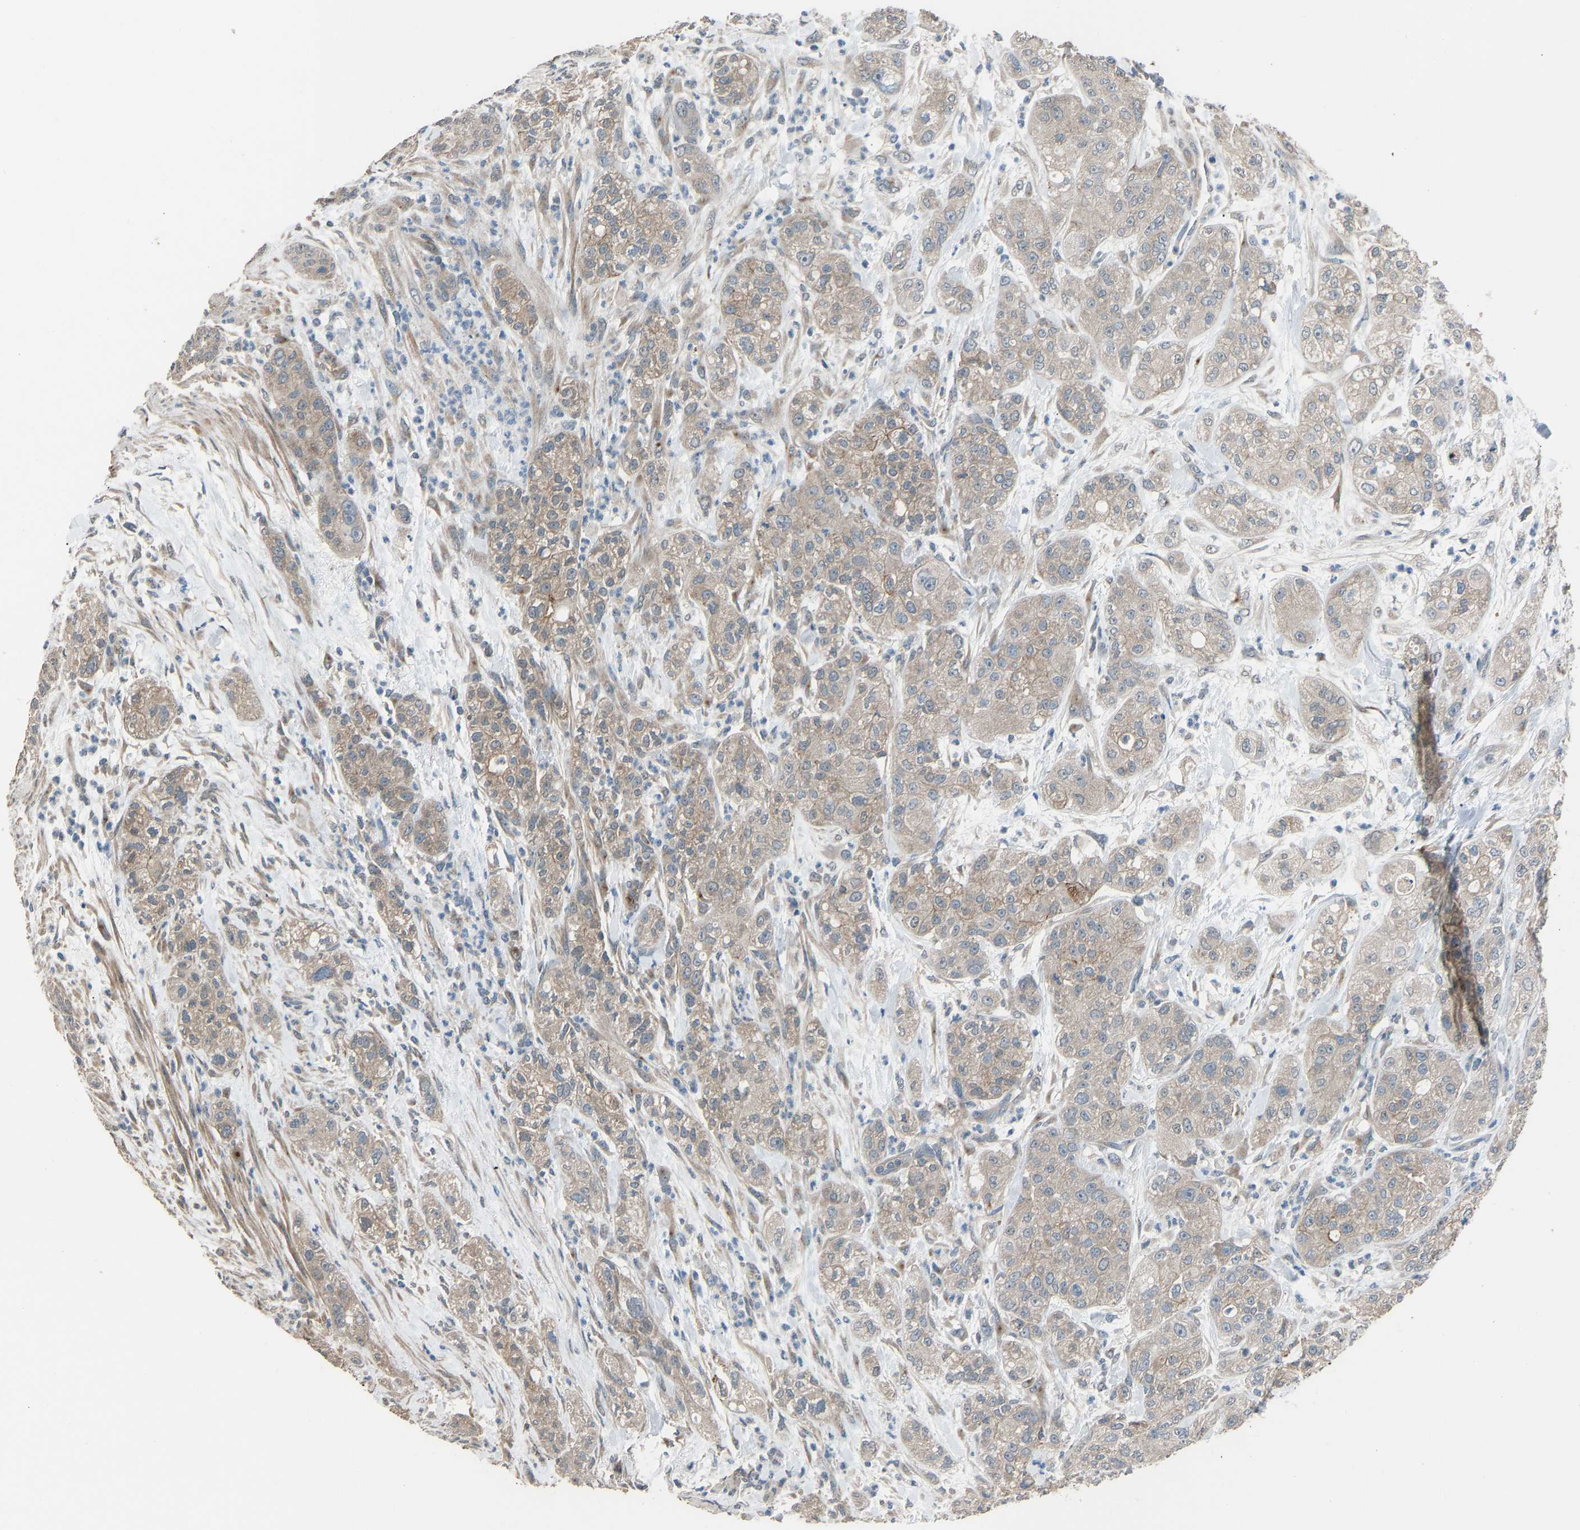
{"staining": {"intensity": "weak", "quantity": ">75%", "location": "cytoplasmic/membranous"}, "tissue": "pancreatic cancer", "cell_type": "Tumor cells", "image_type": "cancer", "snomed": [{"axis": "morphology", "description": "Adenocarcinoma, NOS"}, {"axis": "topography", "description": "Pancreas"}], "caption": "A photomicrograph showing weak cytoplasmic/membranous staining in approximately >75% of tumor cells in pancreatic cancer, as visualized by brown immunohistochemical staining.", "gene": "SLC43A1", "patient": {"sex": "female", "age": 78}}